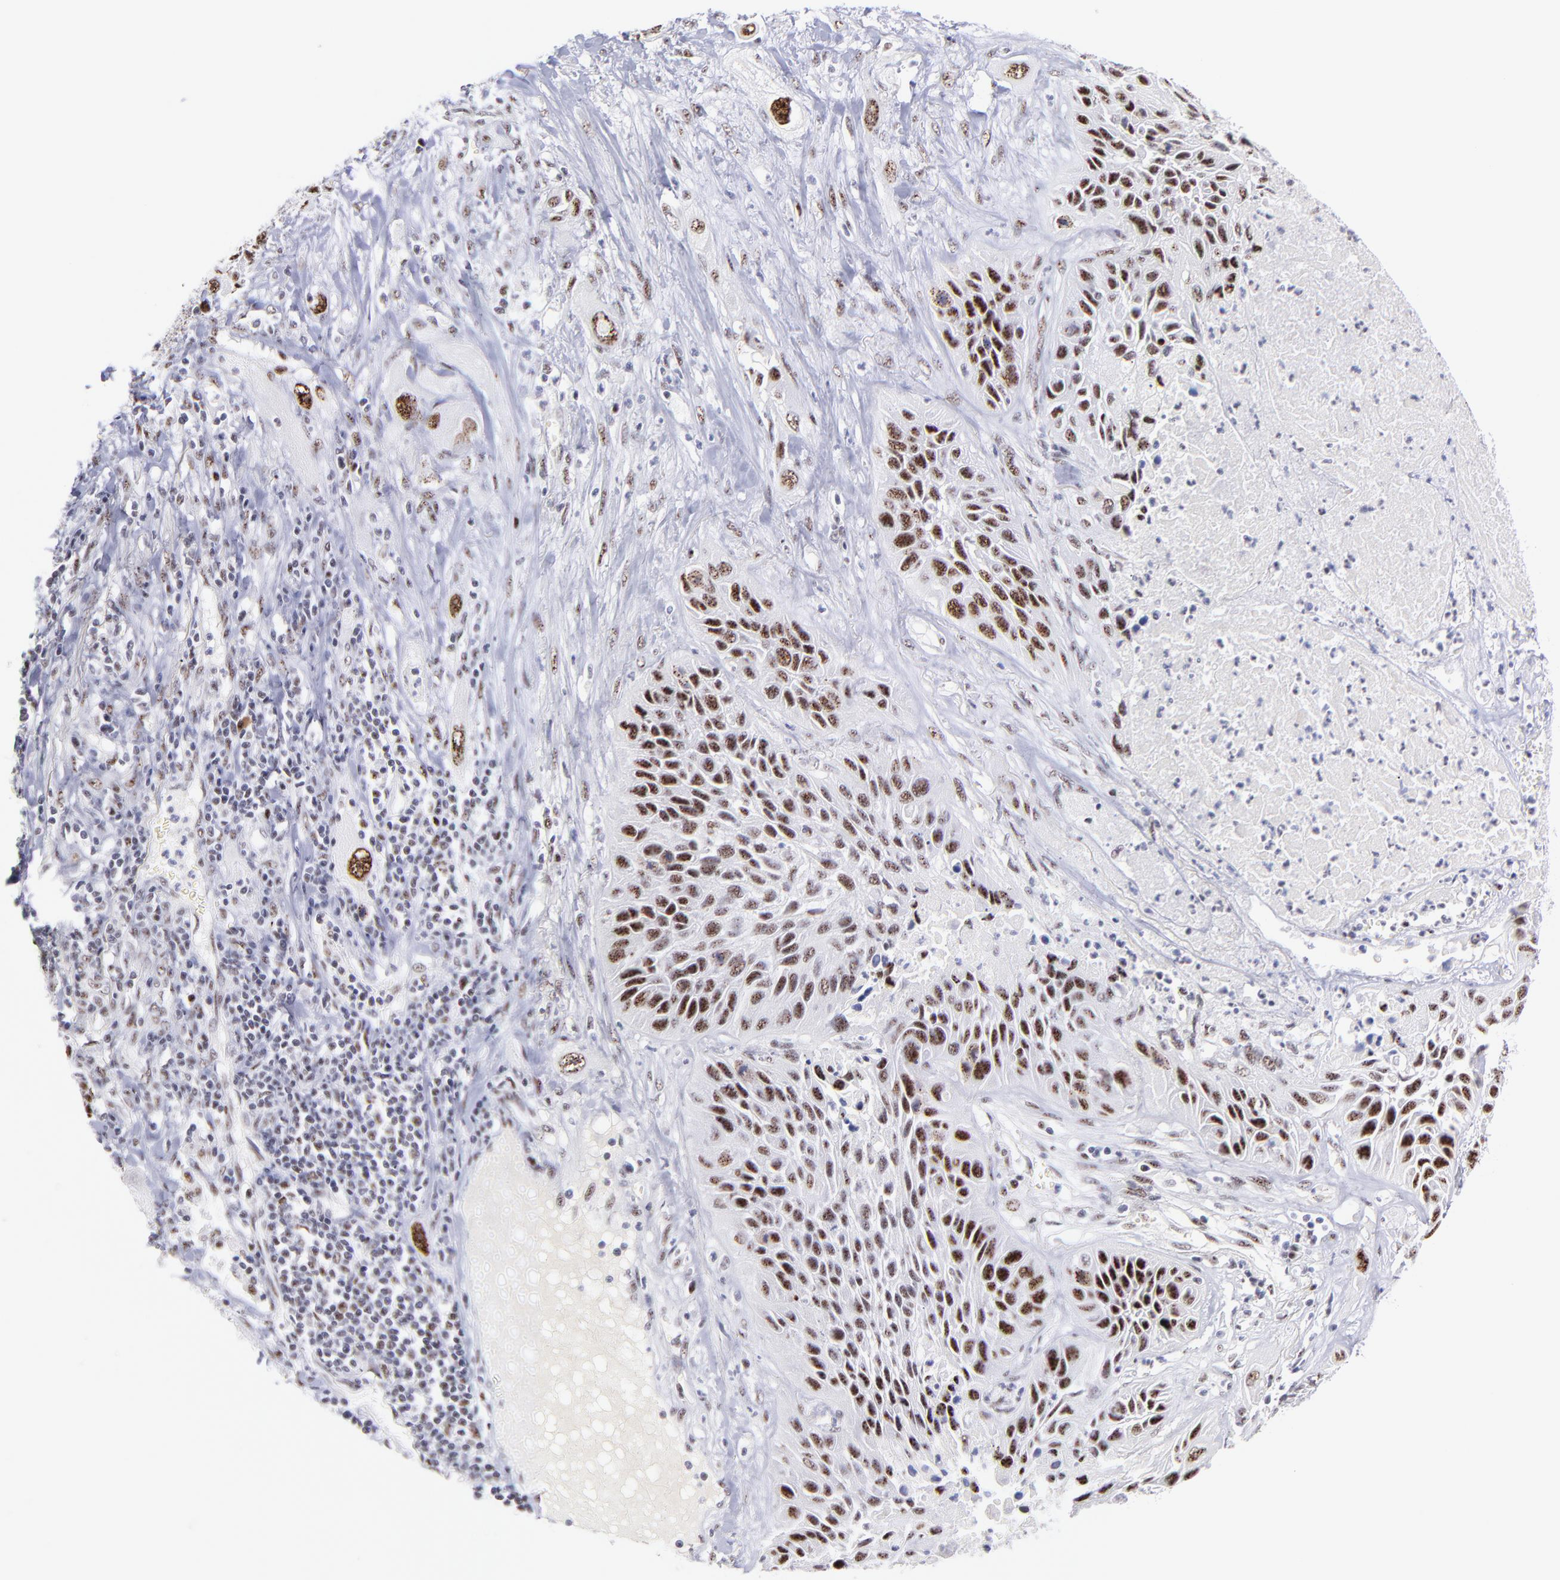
{"staining": {"intensity": "moderate", "quantity": ">75%", "location": "nuclear"}, "tissue": "lung cancer", "cell_type": "Tumor cells", "image_type": "cancer", "snomed": [{"axis": "morphology", "description": "Squamous cell carcinoma, NOS"}, {"axis": "topography", "description": "Lung"}], "caption": "Immunohistochemistry (DAB (3,3'-diaminobenzidine)) staining of human lung cancer reveals moderate nuclear protein expression in about >75% of tumor cells. The protein of interest is stained brown, and the nuclei are stained in blue (DAB (3,3'-diaminobenzidine) IHC with brightfield microscopy, high magnification).", "gene": "CDC25C", "patient": {"sex": "female", "age": 76}}